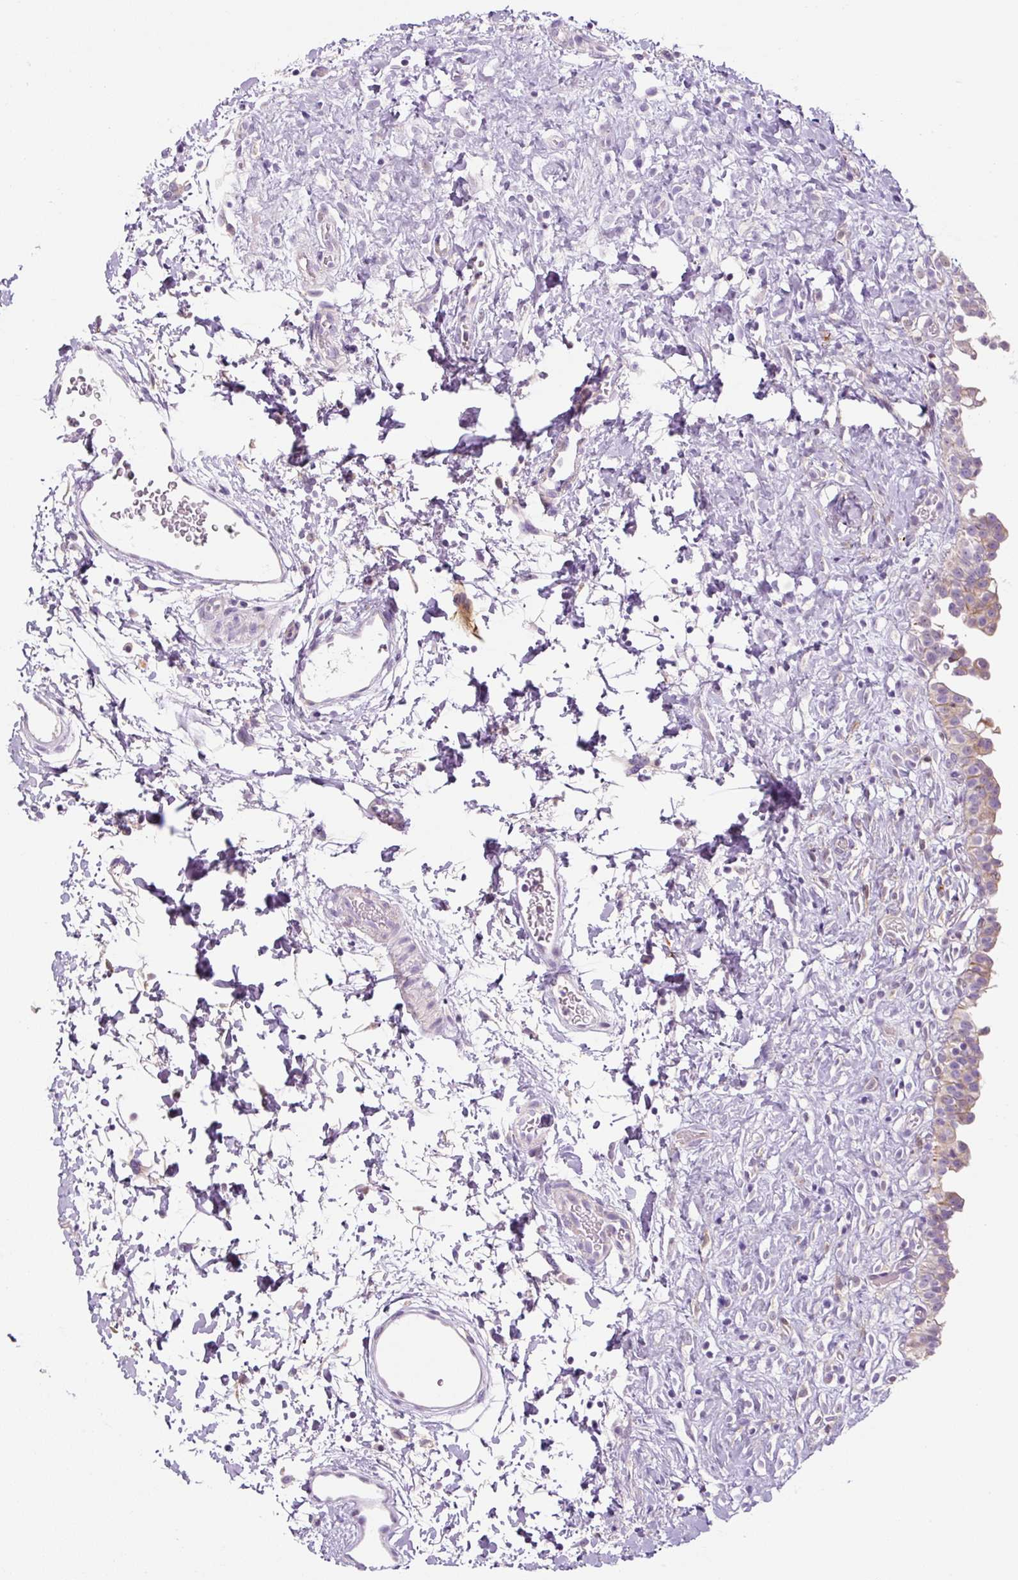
{"staining": {"intensity": "weak", "quantity": "<25%", "location": "cytoplasmic/membranous"}, "tissue": "urinary bladder", "cell_type": "Urothelial cells", "image_type": "normal", "snomed": [{"axis": "morphology", "description": "Normal tissue, NOS"}, {"axis": "topography", "description": "Urinary bladder"}], "caption": "A high-resolution micrograph shows IHC staining of normal urinary bladder, which displays no significant expression in urothelial cells.", "gene": "FUT10", "patient": {"sex": "male", "age": 51}}